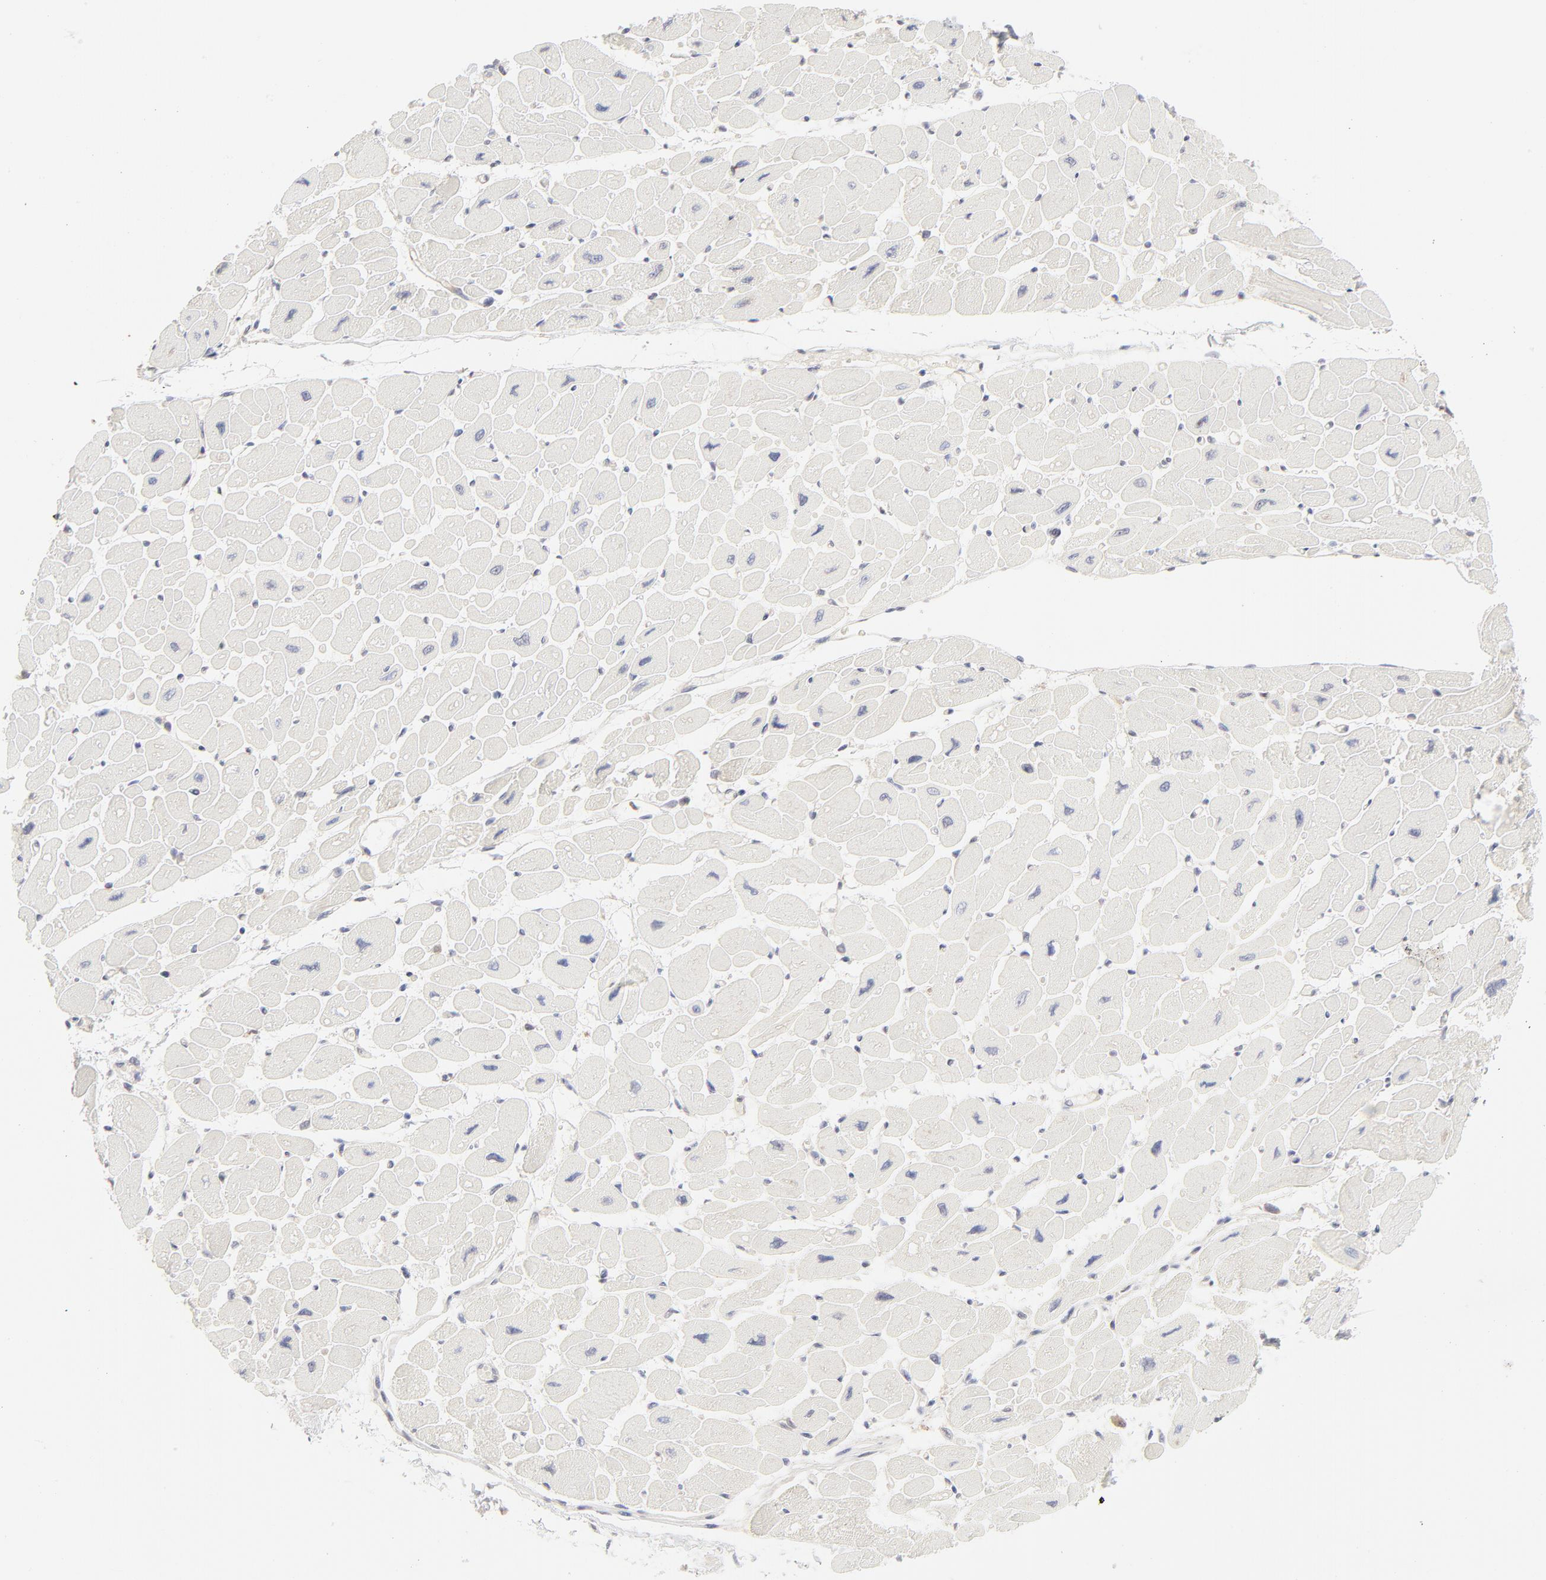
{"staining": {"intensity": "negative", "quantity": "none", "location": "none"}, "tissue": "heart muscle", "cell_type": "Cardiomyocytes", "image_type": "normal", "snomed": [{"axis": "morphology", "description": "Normal tissue, NOS"}, {"axis": "topography", "description": "Heart"}], "caption": "Histopathology image shows no protein positivity in cardiomyocytes of normal heart muscle.", "gene": "CDK6", "patient": {"sex": "female", "age": 54}}